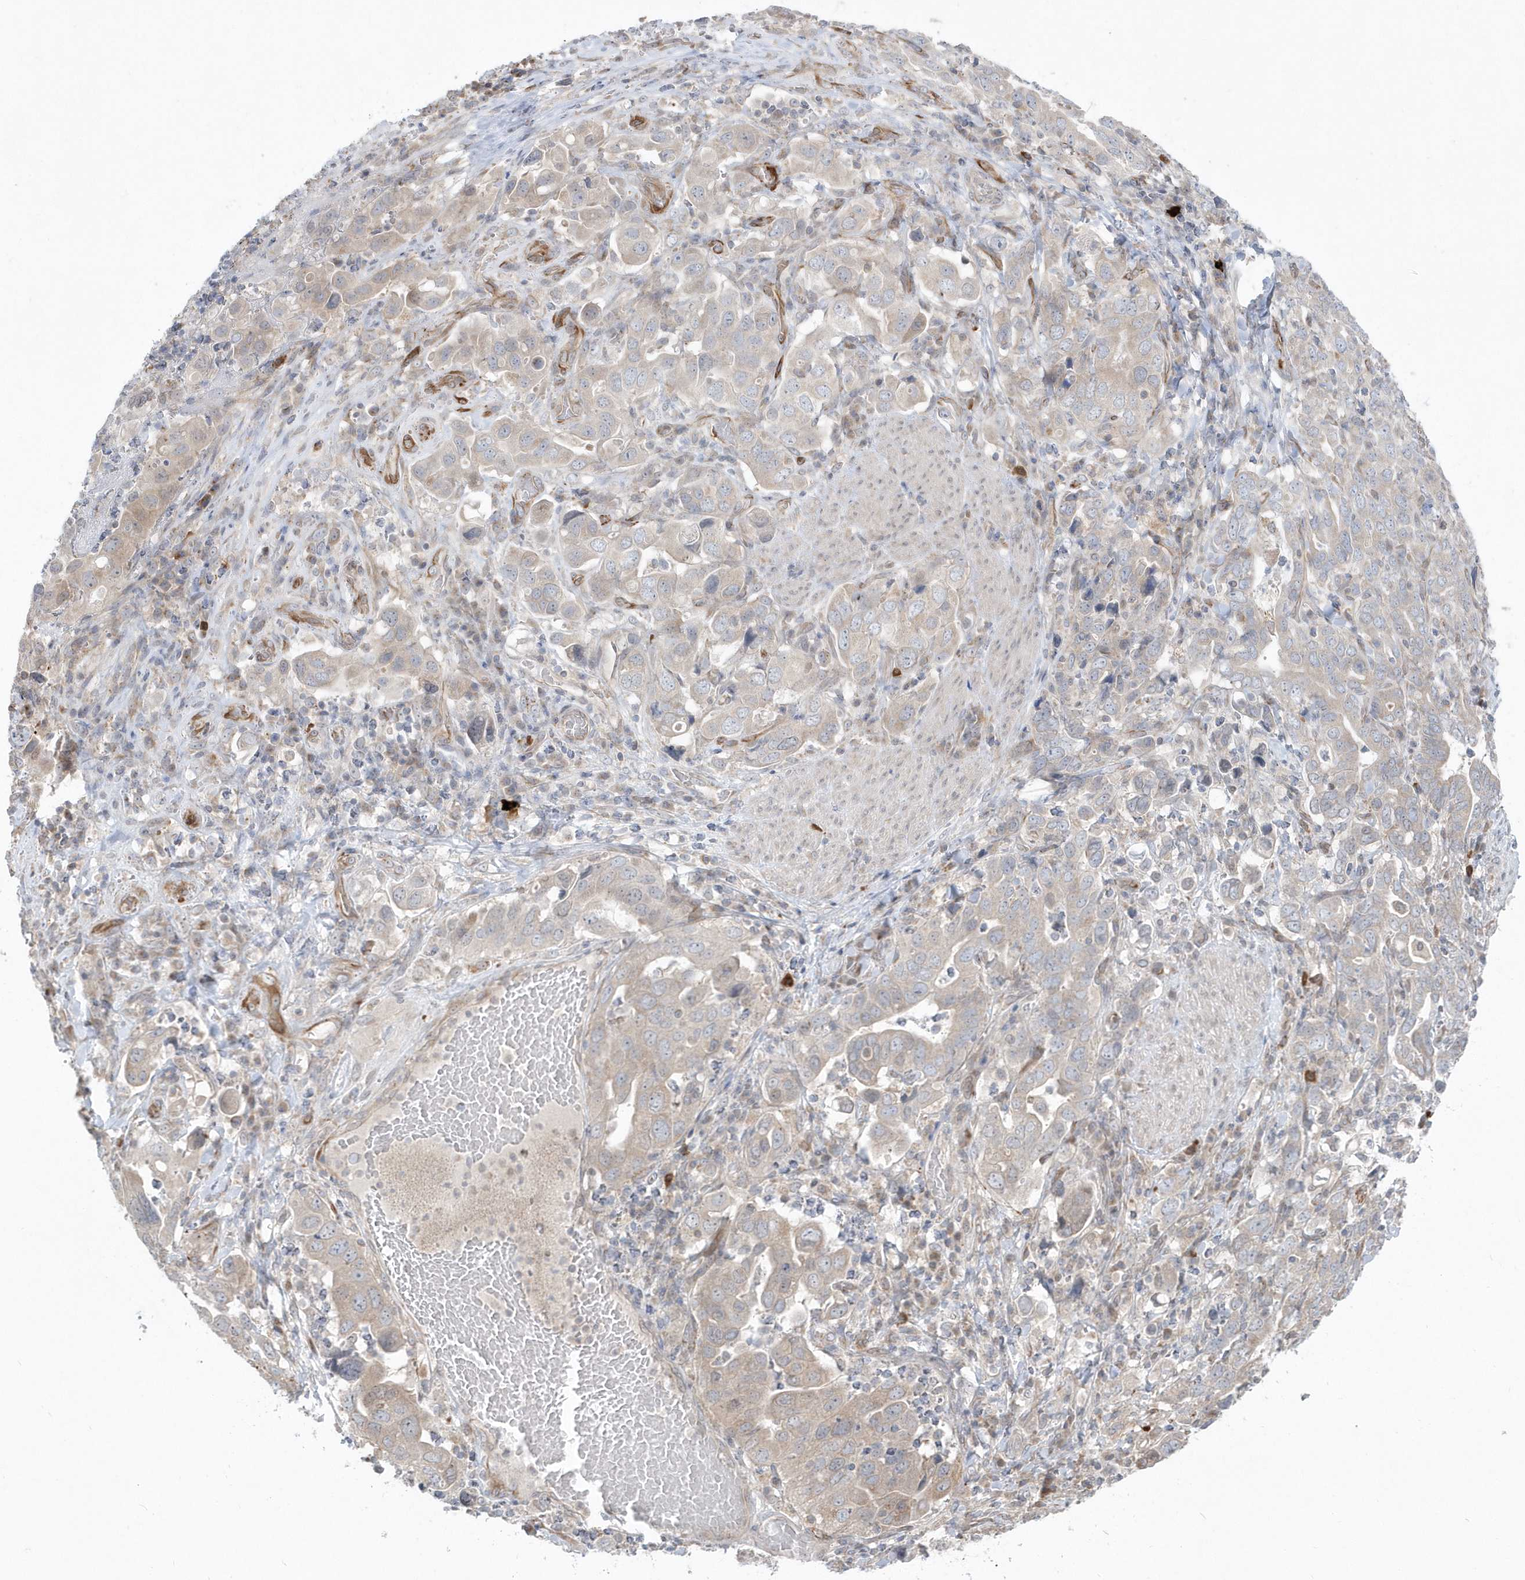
{"staining": {"intensity": "negative", "quantity": "none", "location": "none"}, "tissue": "stomach cancer", "cell_type": "Tumor cells", "image_type": "cancer", "snomed": [{"axis": "morphology", "description": "Adenocarcinoma, NOS"}, {"axis": "topography", "description": "Stomach, upper"}], "caption": "Immunohistochemical staining of adenocarcinoma (stomach) shows no significant positivity in tumor cells.", "gene": "DHX57", "patient": {"sex": "male", "age": 62}}